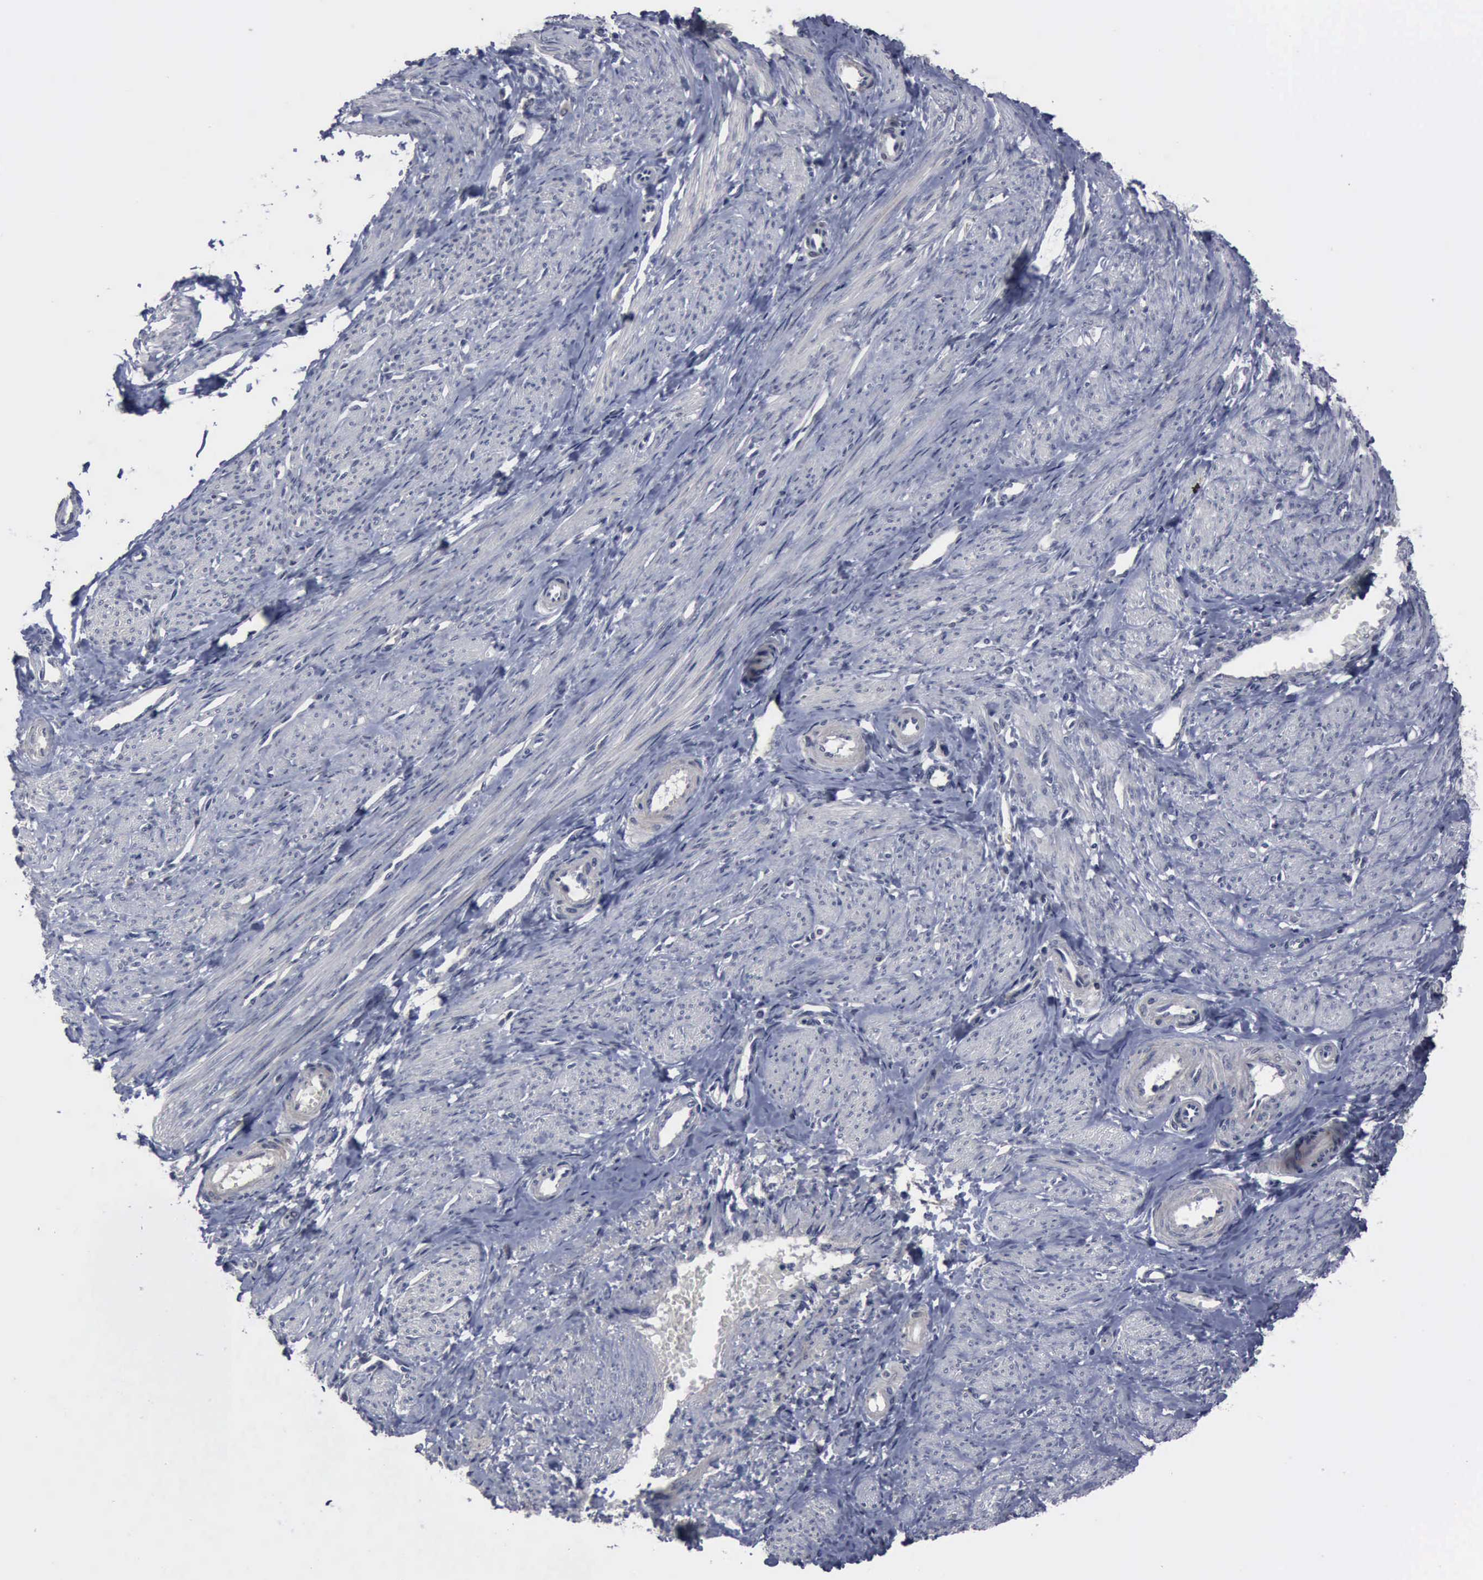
{"staining": {"intensity": "negative", "quantity": "none", "location": "none"}, "tissue": "smooth muscle", "cell_type": "Smooth muscle cells", "image_type": "normal", "snomed": [{"axis": "morphology", "description": "Normal tissue, NOS"}, {"axis": "topography", "description": "Smooth muscle"}, {"axis": "topography", "description": "Uterus"}], "caption": "An image of smooth muscle stained for a protein exhibits no brown staining in smooth muscle cells. Nuclei are stained in blue.", "gene": "MYO18B", "patient": {"sex": "female", "age": 39}}